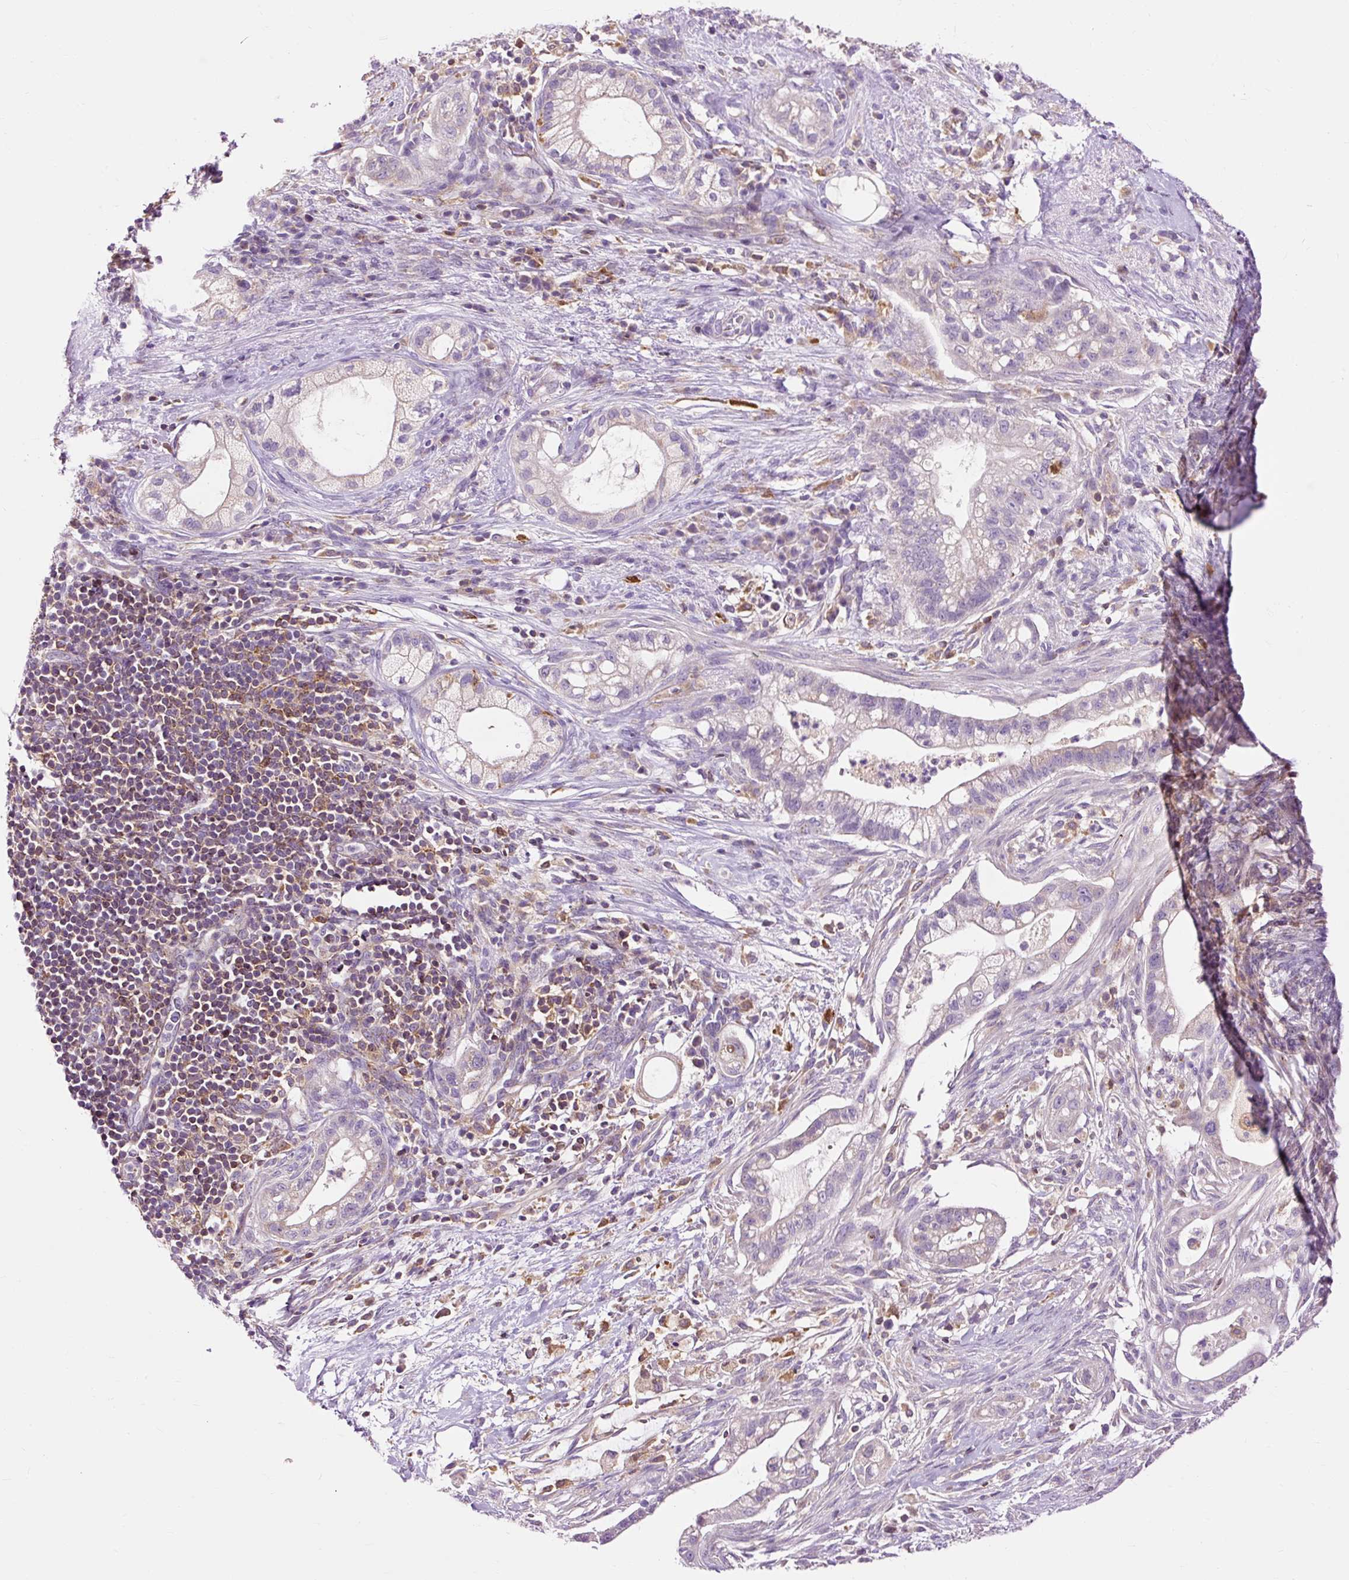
{"staining": {"intensity": "negative", "quantity": "none", "location": "none"}, "tissue": "pancreatic cancer", "cell_type": "Tumor cells", "image_type": "cancer", "snomed": [{"axis": "morphology", "description": "Adenocarcinoma, NOS"}, {"axis": "topography", "description": "Pancreas"}], "caption": "Human pancreatic cancer stained for a protein using IHC exhibits no expression in tumor cells.", "gene": "CD83", "patient": {"sex": "male", "age": 44}}